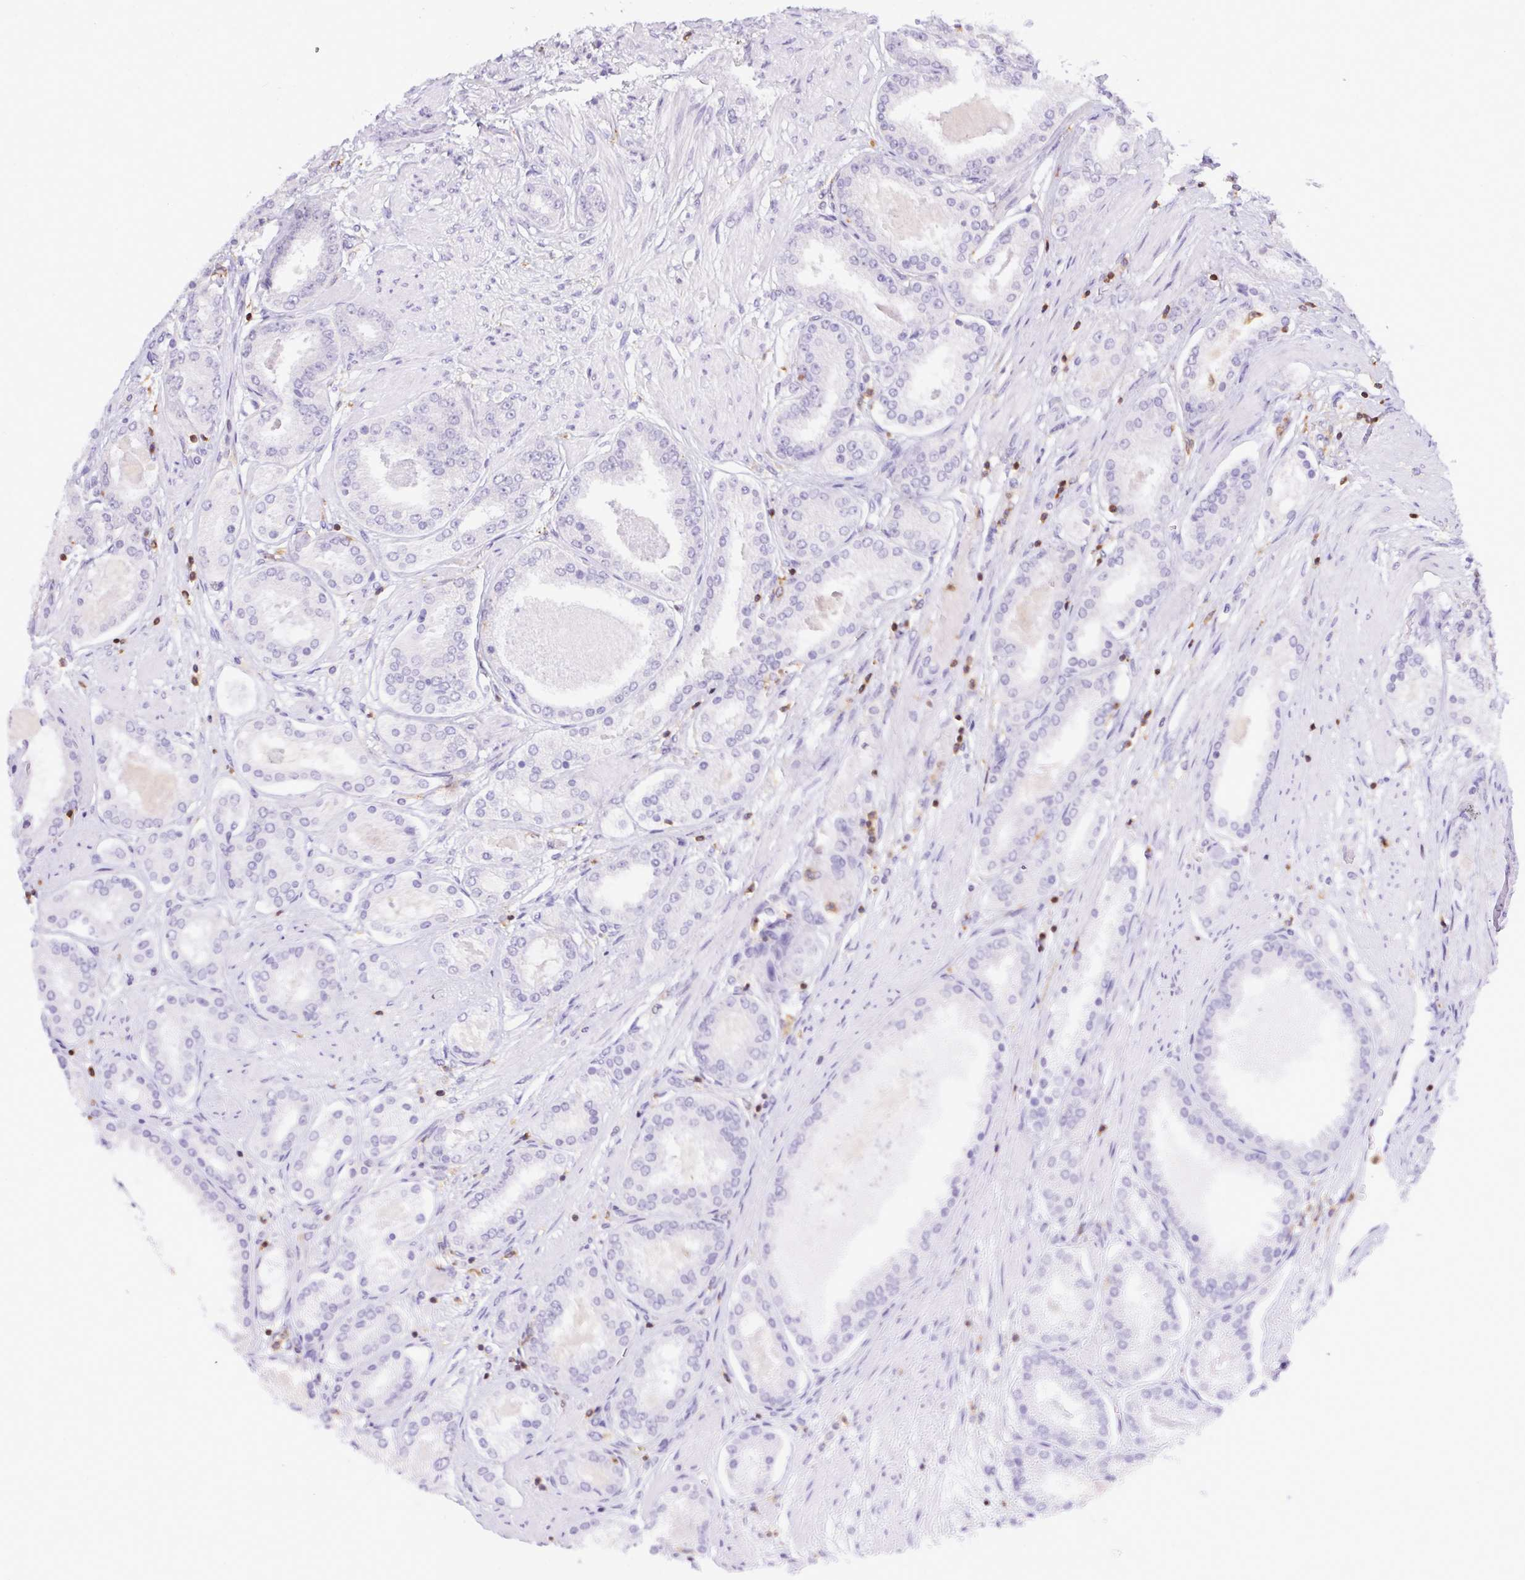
{"staining": {"intensity": "negative", "quantity": "none", "location": "none"}, "tissue": "prostate cancer", "cell_type": "Tumor cells", "image_type": "cancer", "snomed": [{"axis": "morphology", "description": "Adenocarcinoma, High grade"}, {"axis": "topography", "description": "Prostate"}], "caption": "This histopathology image is of prostate high-grade adenocarcinoma stained with IHC to label a protein in brown with the nuclei are counter-stained blue. There is no expression in tumor cells. (Stains: DAB immunohistochemistry (IHC) with hematoxylin counter stain, Microscopy: brightfield microscopy at high magnification).", "gene": "APBB1IP", "patient": {"sex": "male", "age": 63}}